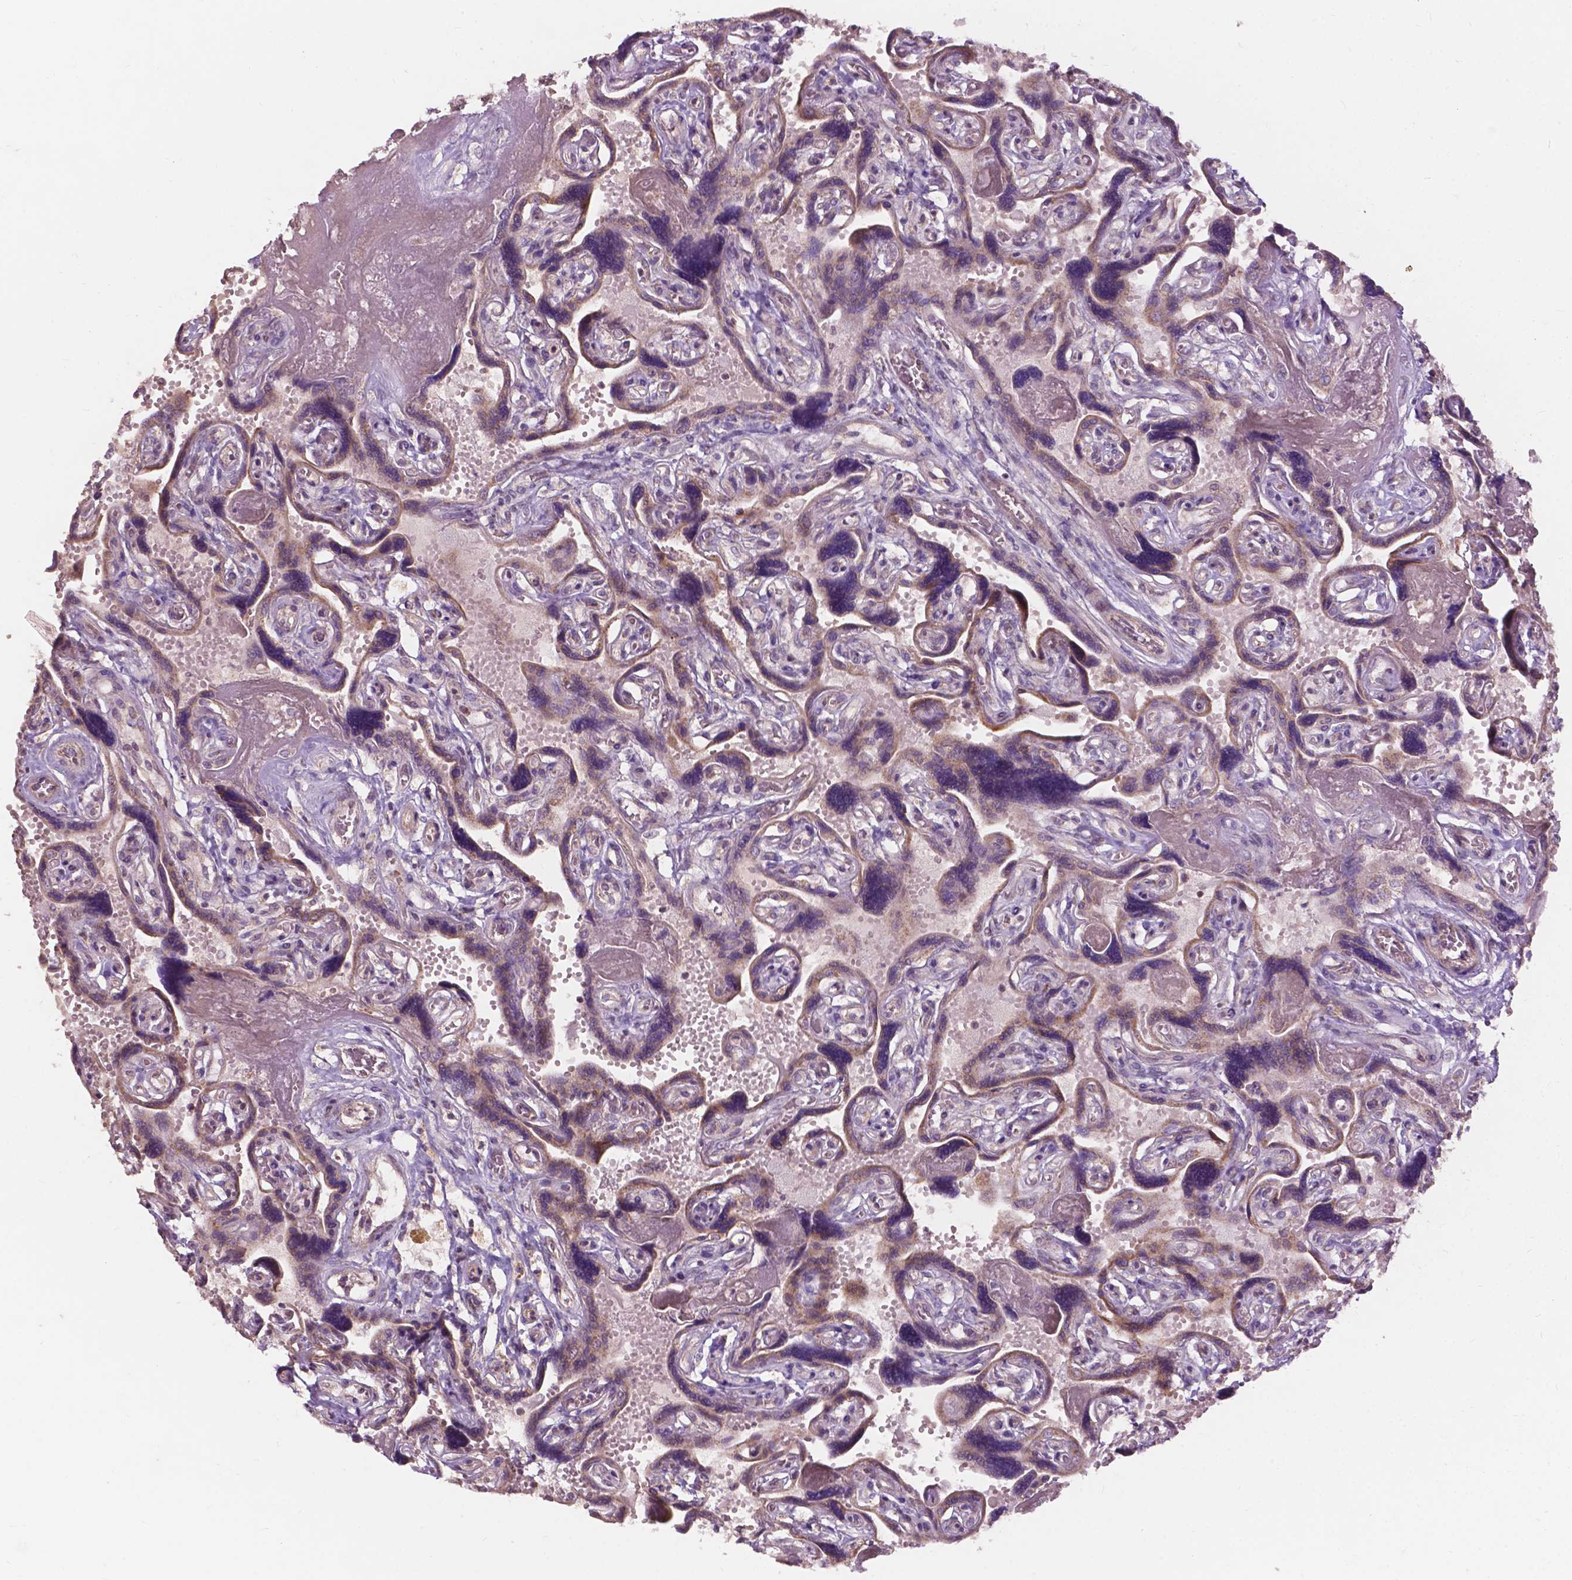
{"staining": {"intensity": "weak", "quantity": "<25%", "location": "cytoplasmic/membranous"}, "tissue": "placenta", "cell_type": "Decidual cells", "image_type": "normal", "snomed": [{"axis": "morphology", "description": "Normal tissue, NOS"}, {"axis": "topography", "description": "Placenta"}], "caption": "Decidual cells show no significant protein positivity in normal placenta. (DAB immunohistochemistry, high magnification).", "gene": "NDUFA10", "patient": {"sex": "female", "age": 32}}